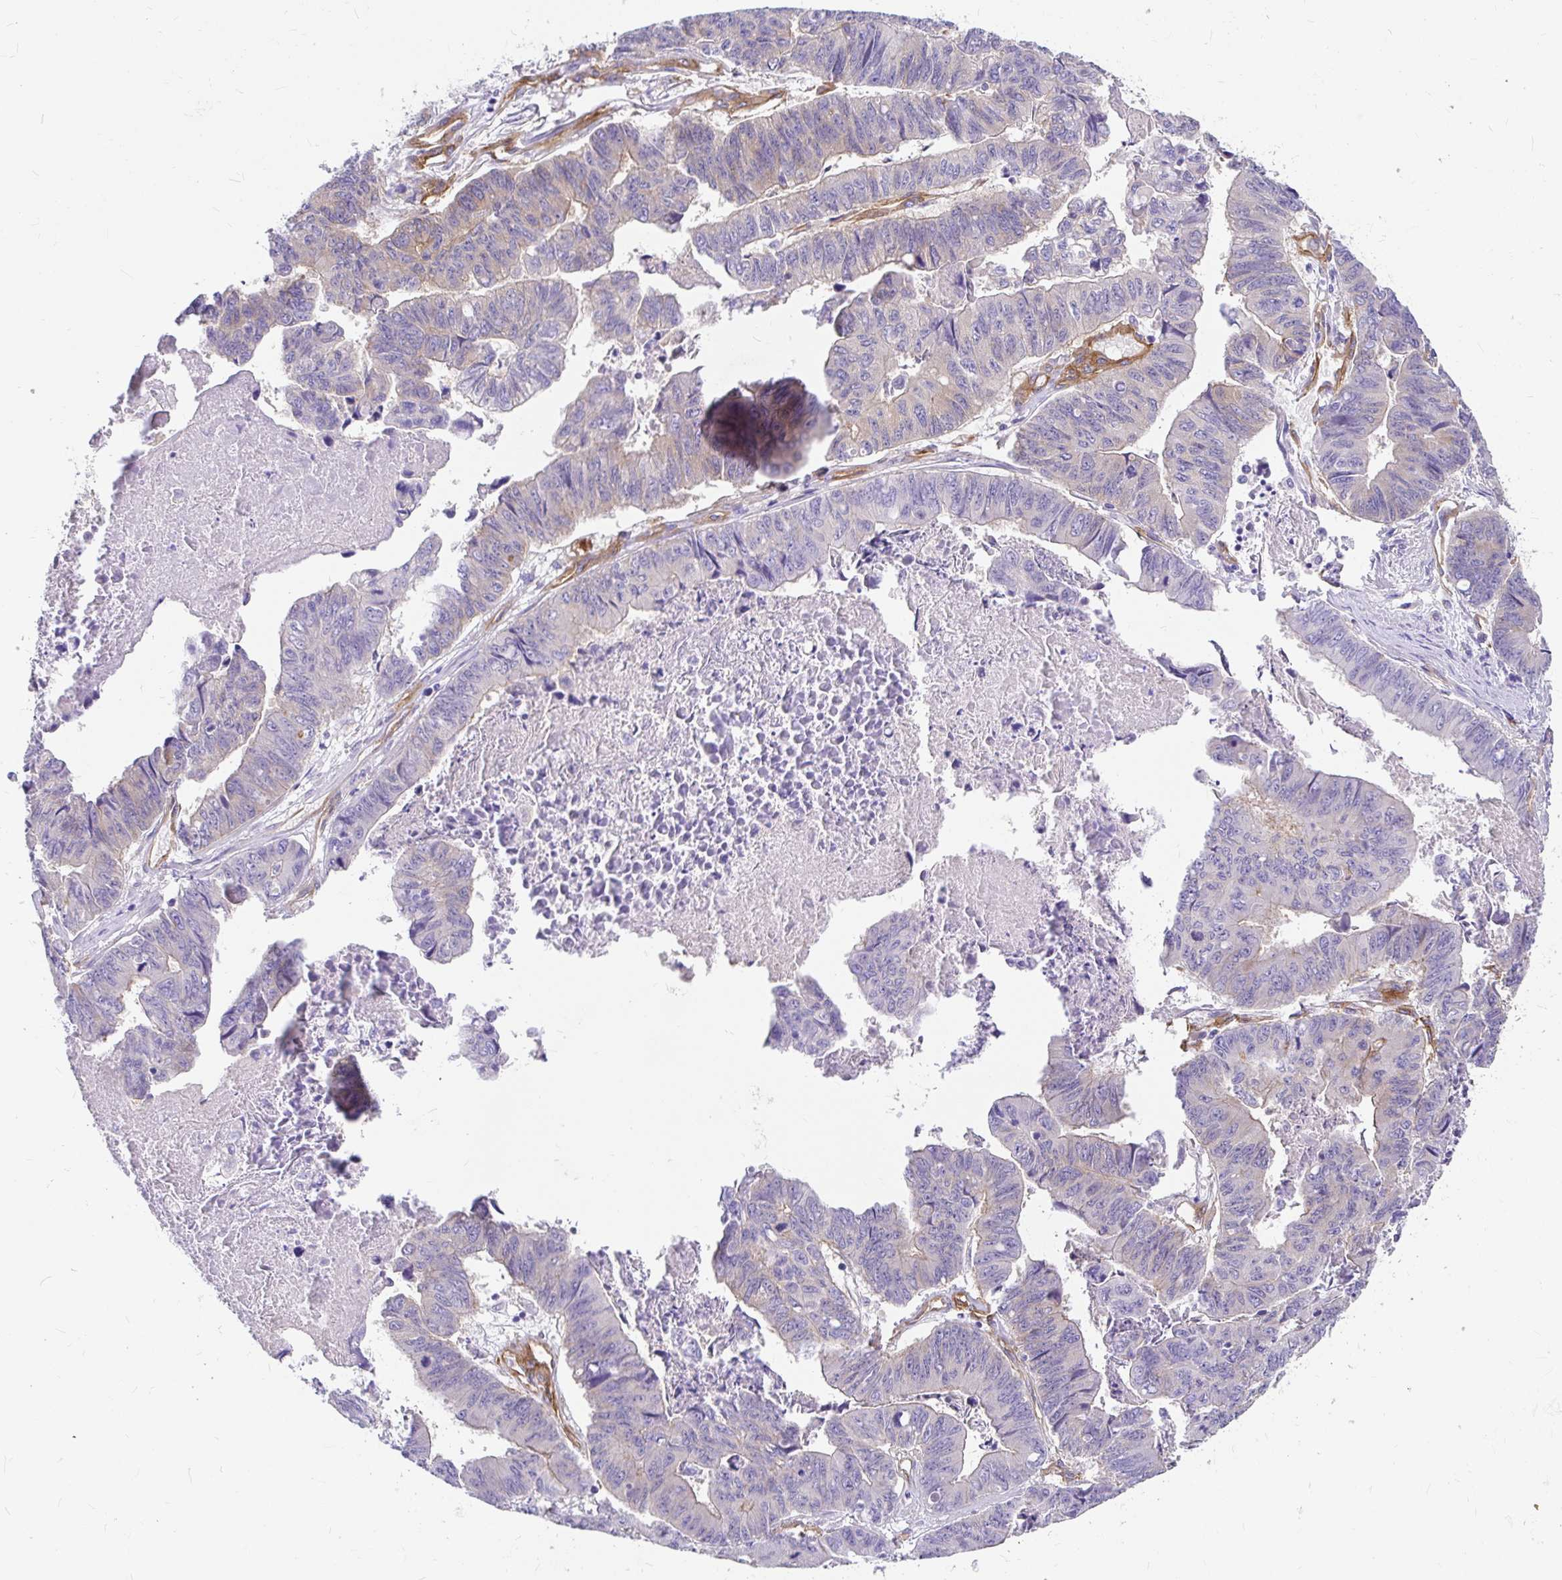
{"staining": {"intensity": "weak", "quantity": "25%-75%", "location": "cytoplasmic/membranous"}, "tissue": "stomach cancer", "cell_type": "Tumor cells", "image_type": "cancer", "snomed": [{"axis": "morphology", "description": "Adenocarcinoma, NOS"}, {"axis": "topography", "description": "Stomach, lower"}], "caption": "The photomicrograph shows staining of stomach cancer, revealing weak cytoplasmic/membranous protein expression (brown color) within tumor cells.", "gene": "MYO1B", "patient": {"sex": "male", "age": 77}}